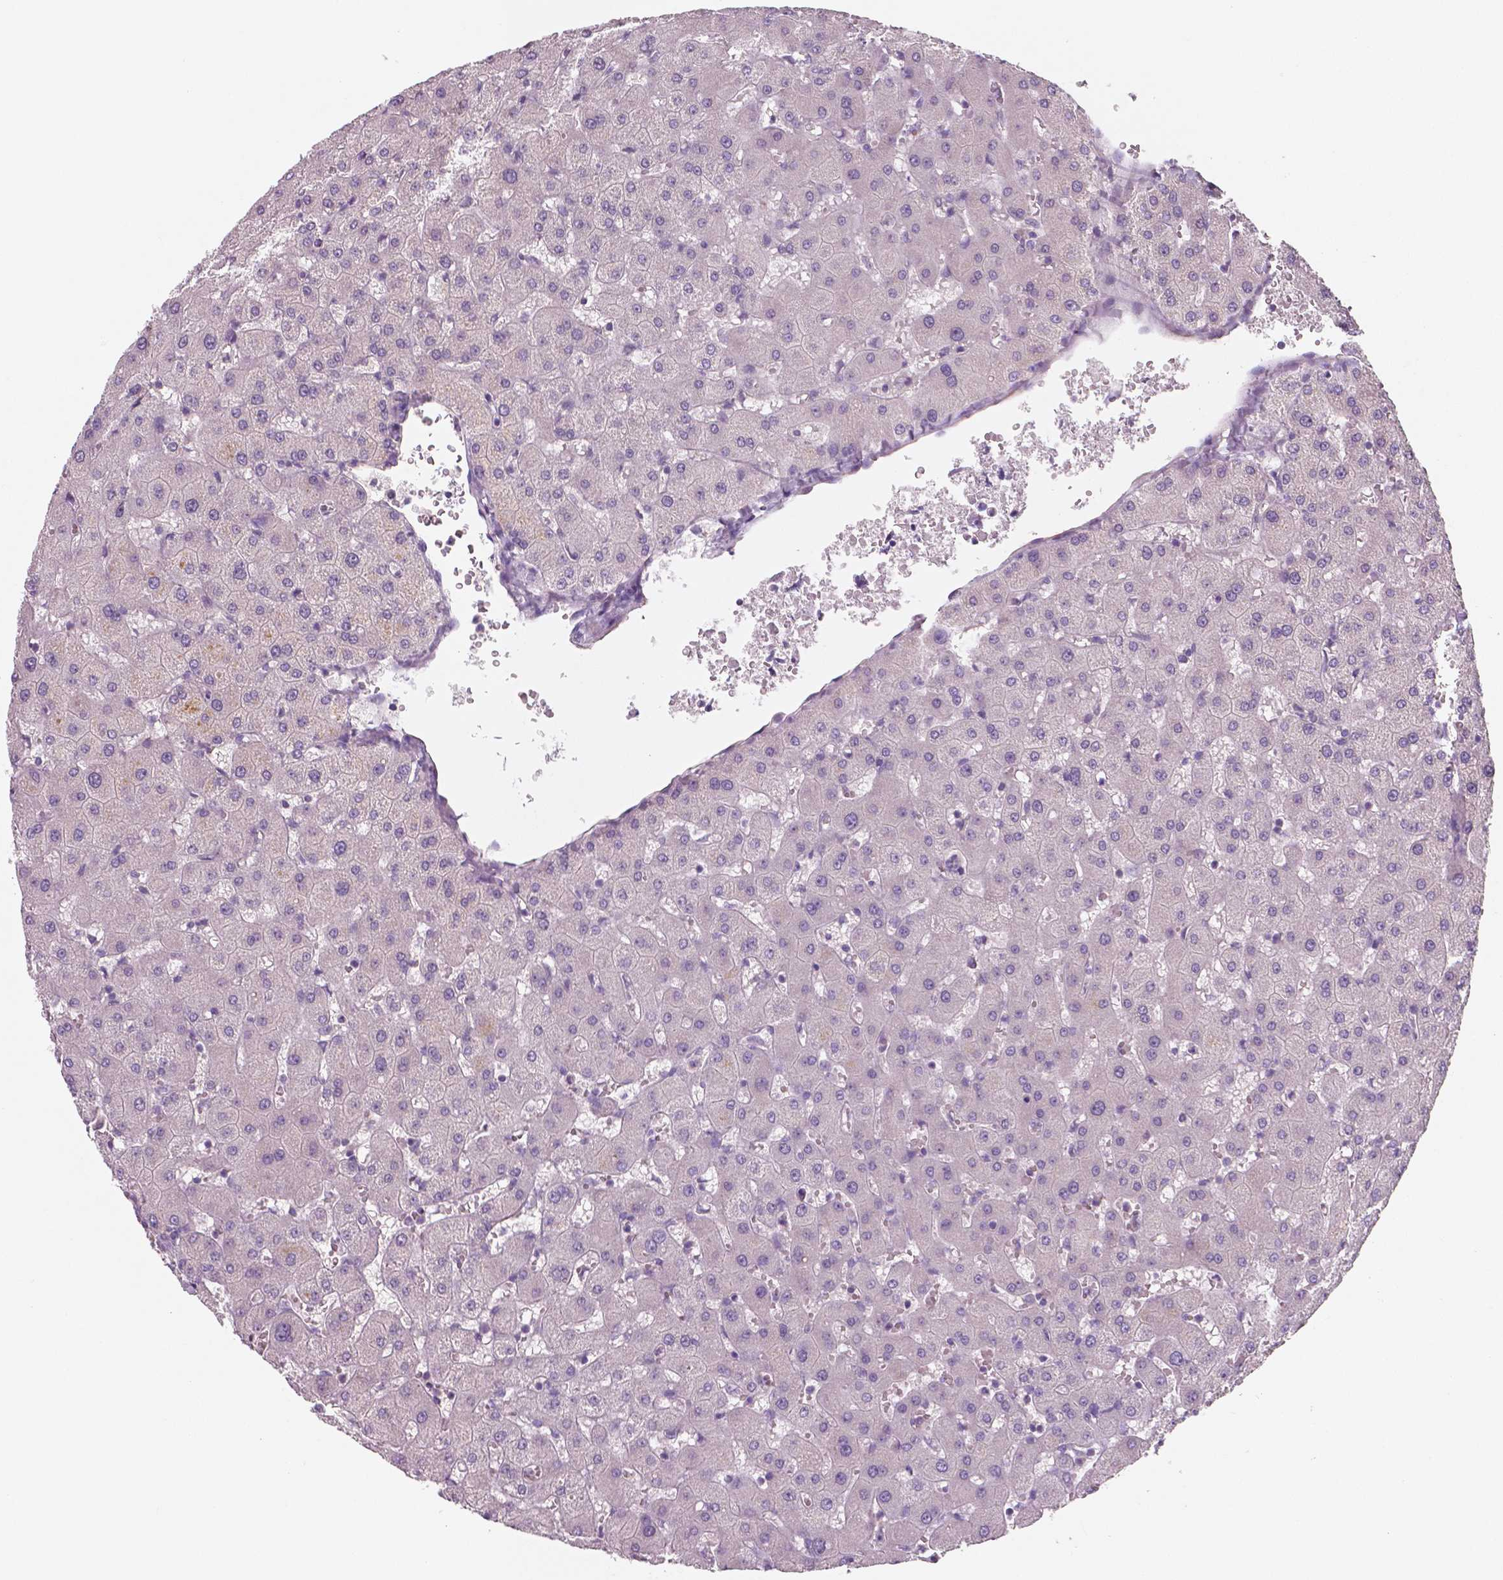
{"staining": {"intensity": "negative", "quantity": "none", "location": "none"}, "tissue": "liver", "cell_type": "Cholangiocytes", "image_type": "normal", "snomed": [{"axis": "morphology", "description": "Normal tissue, NOS"}, {"axis": "topography", "description": "Liver"}], "caption": "Immunohistochemistry (IHC) micrograph of benign liver stained for a protein (brown), which reveals no staining in cholangiocytes.", "gene": "LSM14B", "patient": {"sex": "female", "age": 63}}